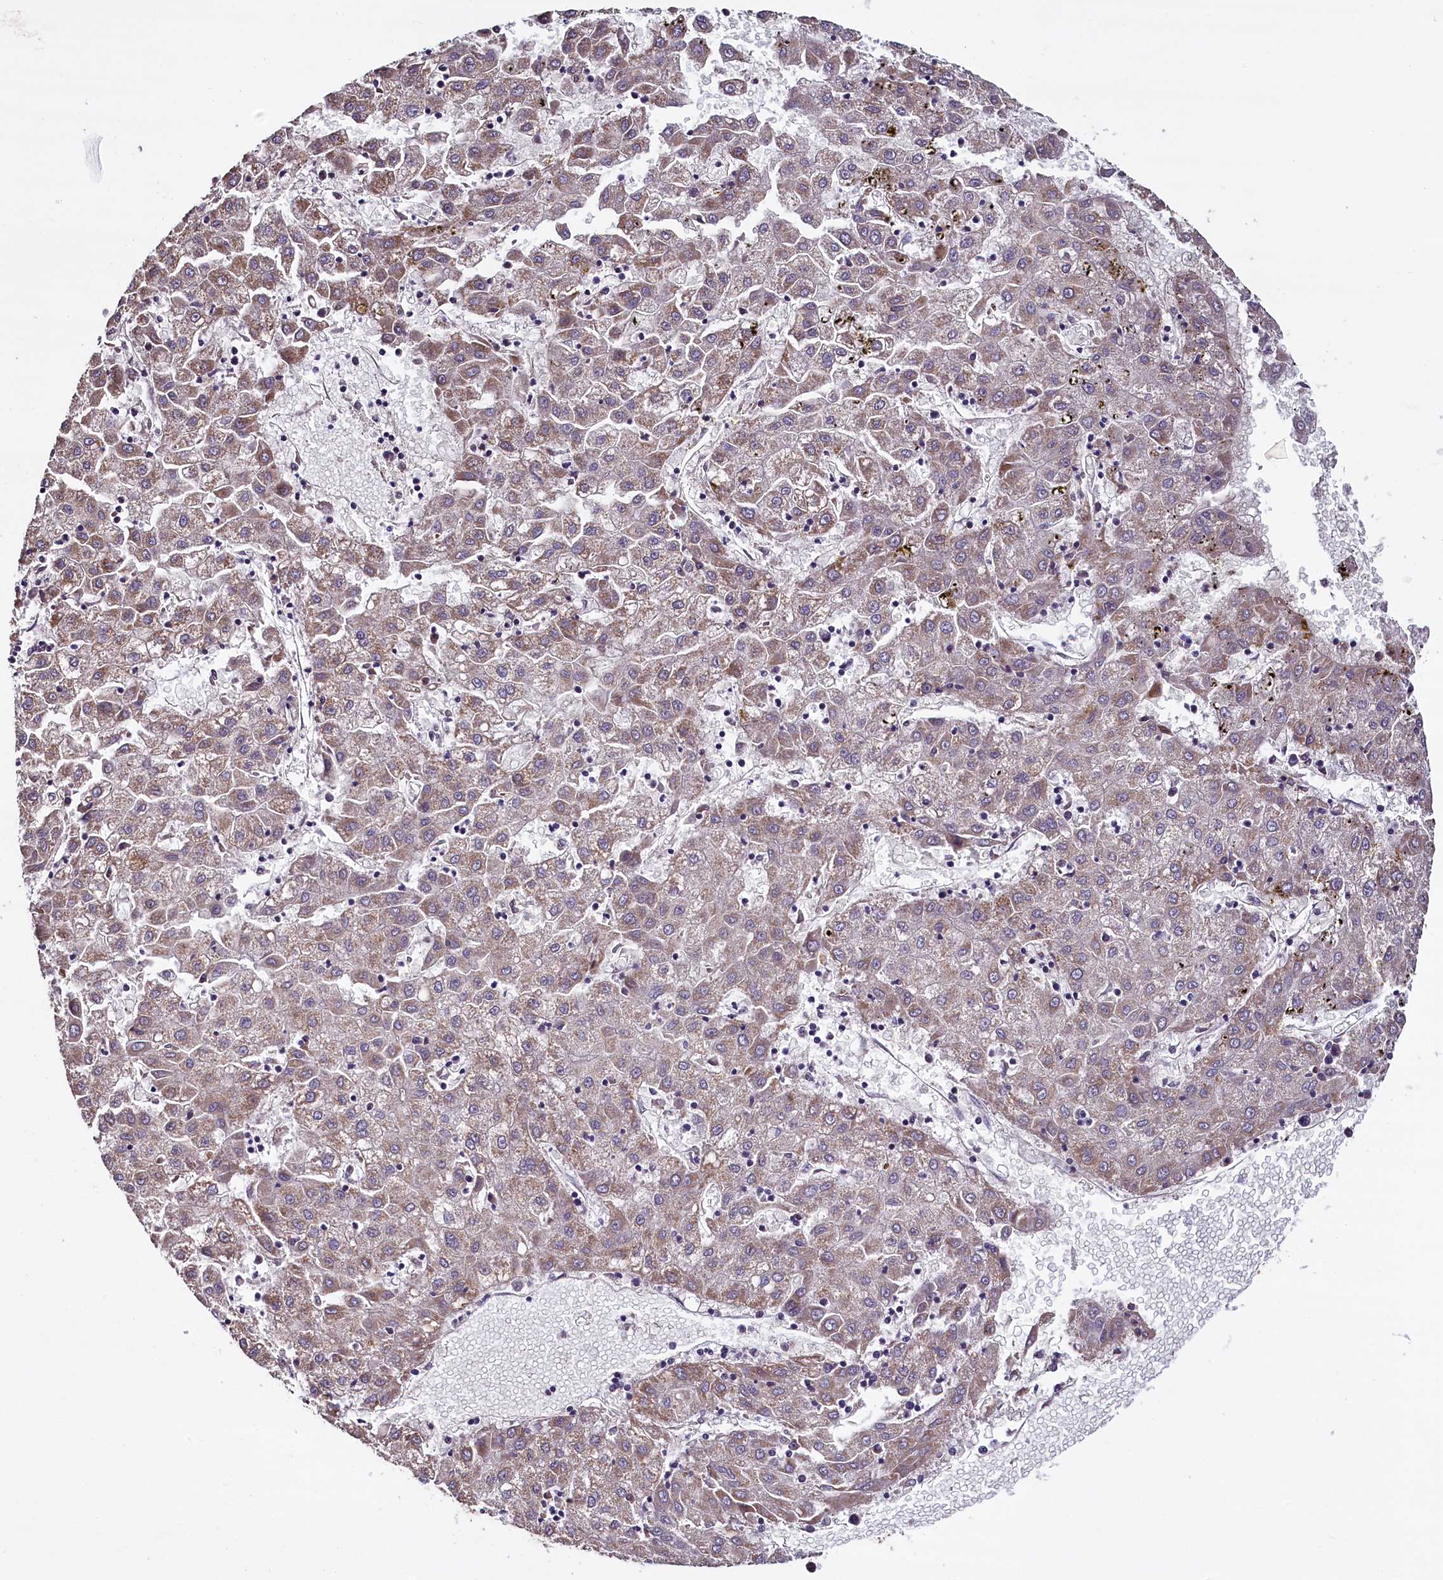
{"staining": {"intensity": "weak", "quantity": "<25%", "location": "cytoplasmic/membranous"}, "tissue": "liver cancer", "cell_type": "Tumor cells", "image_type": "cancer", "snomed": [{"axis": "morphology", "description": "Carcinoma, Hepatocellular, NOS"}, {"axis": "topography", "description": "Liver"}], "caption": "Immunohistochemistry (IHC) histopathology image of liver hepatocellular carcinoma stained for a protein (brown), which shows no positivity in tumor cells.", "gene": "COQ9", "patient": {"sex": "male", "age": 72}}